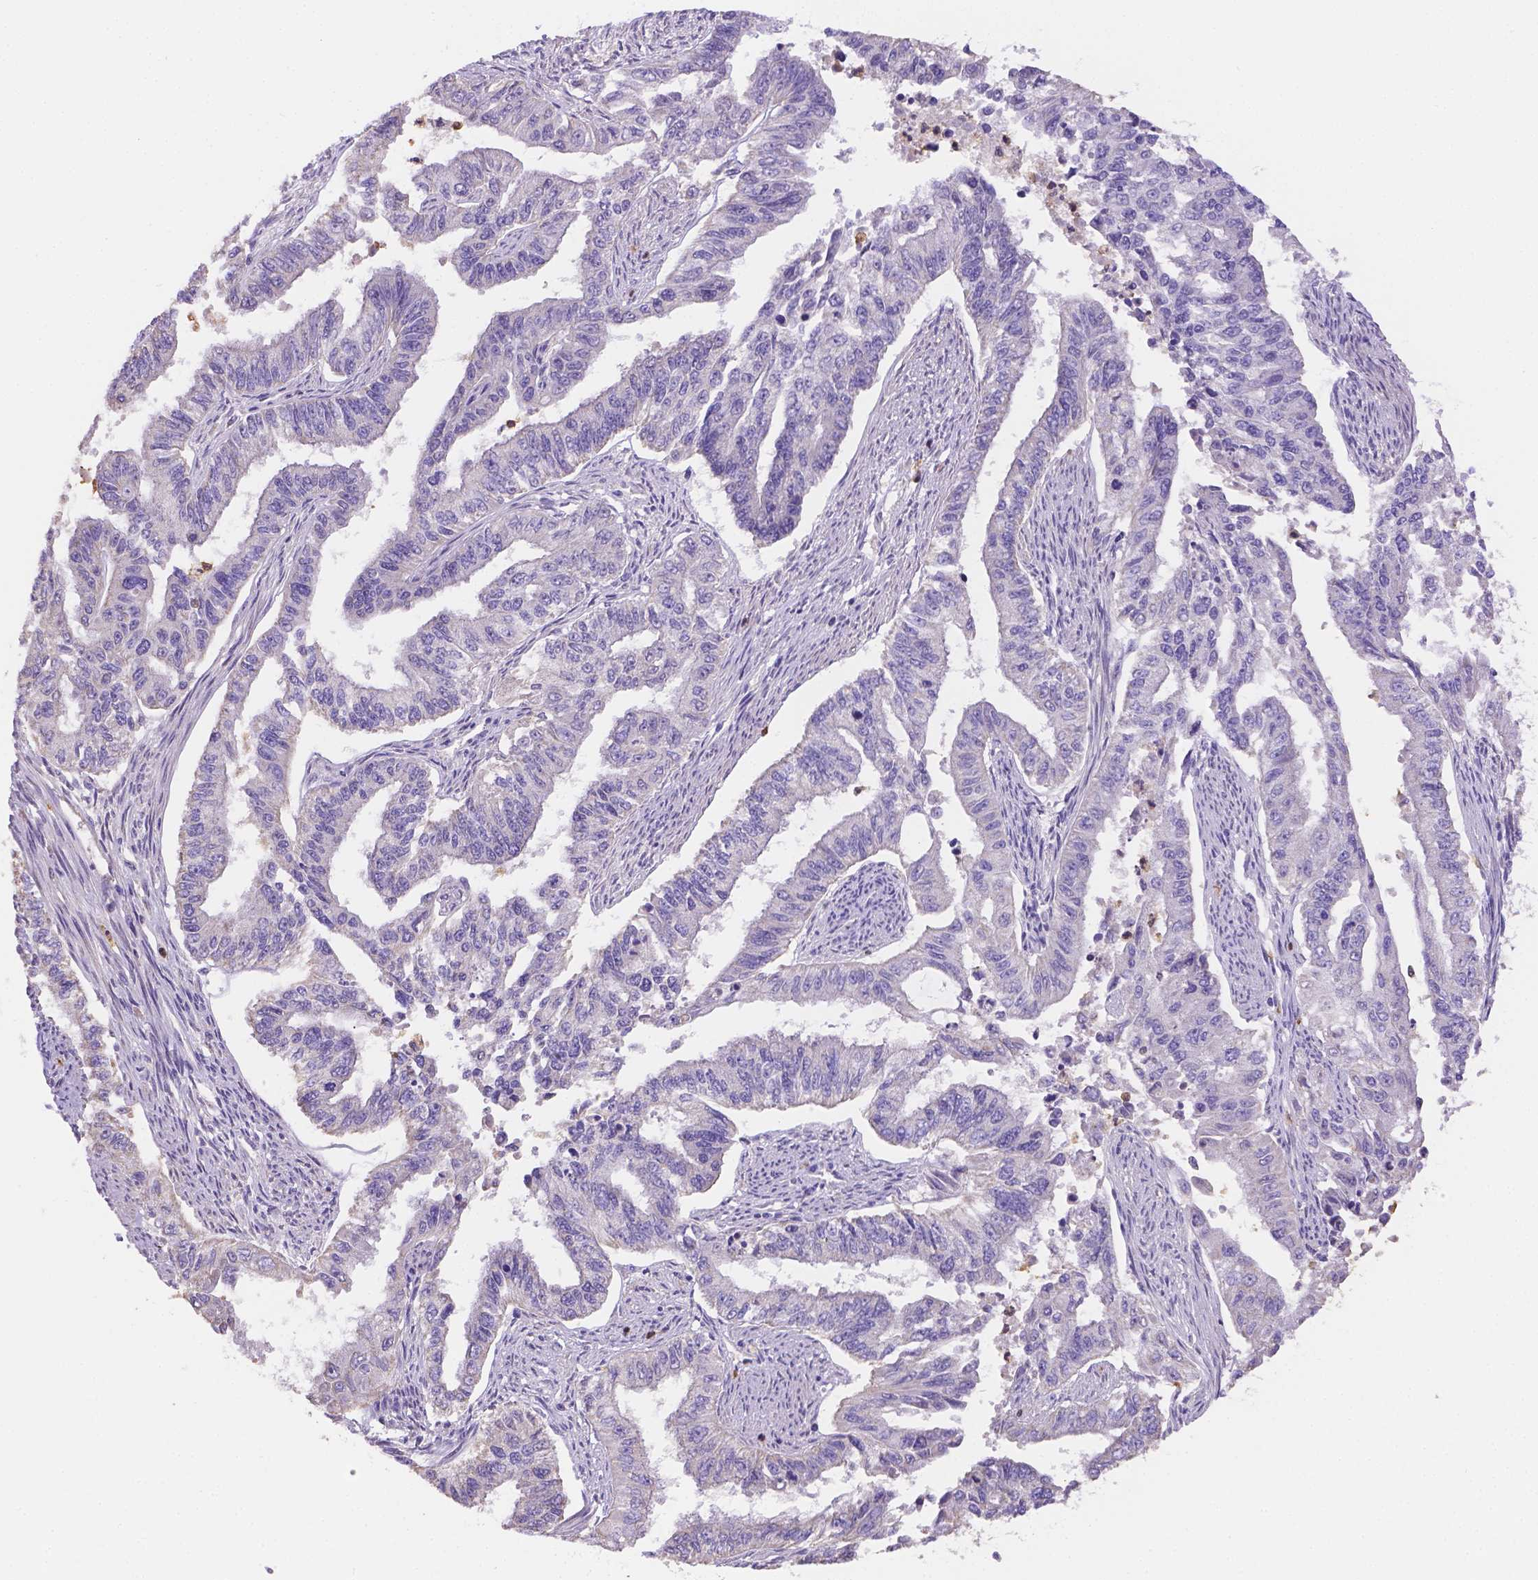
{"staining": {"intensity": "negative", "quantity": "none", "location": "none"}, "tissue": "endometrial cancer", "cell_type": "Tumor cells", "image_type": "cancer", "snomed": [{"axis": "morphology", "description": "Adenocarcinoma, NOS"}, {"axis": "topography", "description": "Uterus"}], "caption": "Tumor cells show no significant protein expression in endometrial cancer. (Stains: DAB immunohistochemistry with hematoxylin counter stain, Microscopy: brightfield microscopy at high magnification).", "gene": "NXPE2", "patient": {"sex": "female", "age": 59}}